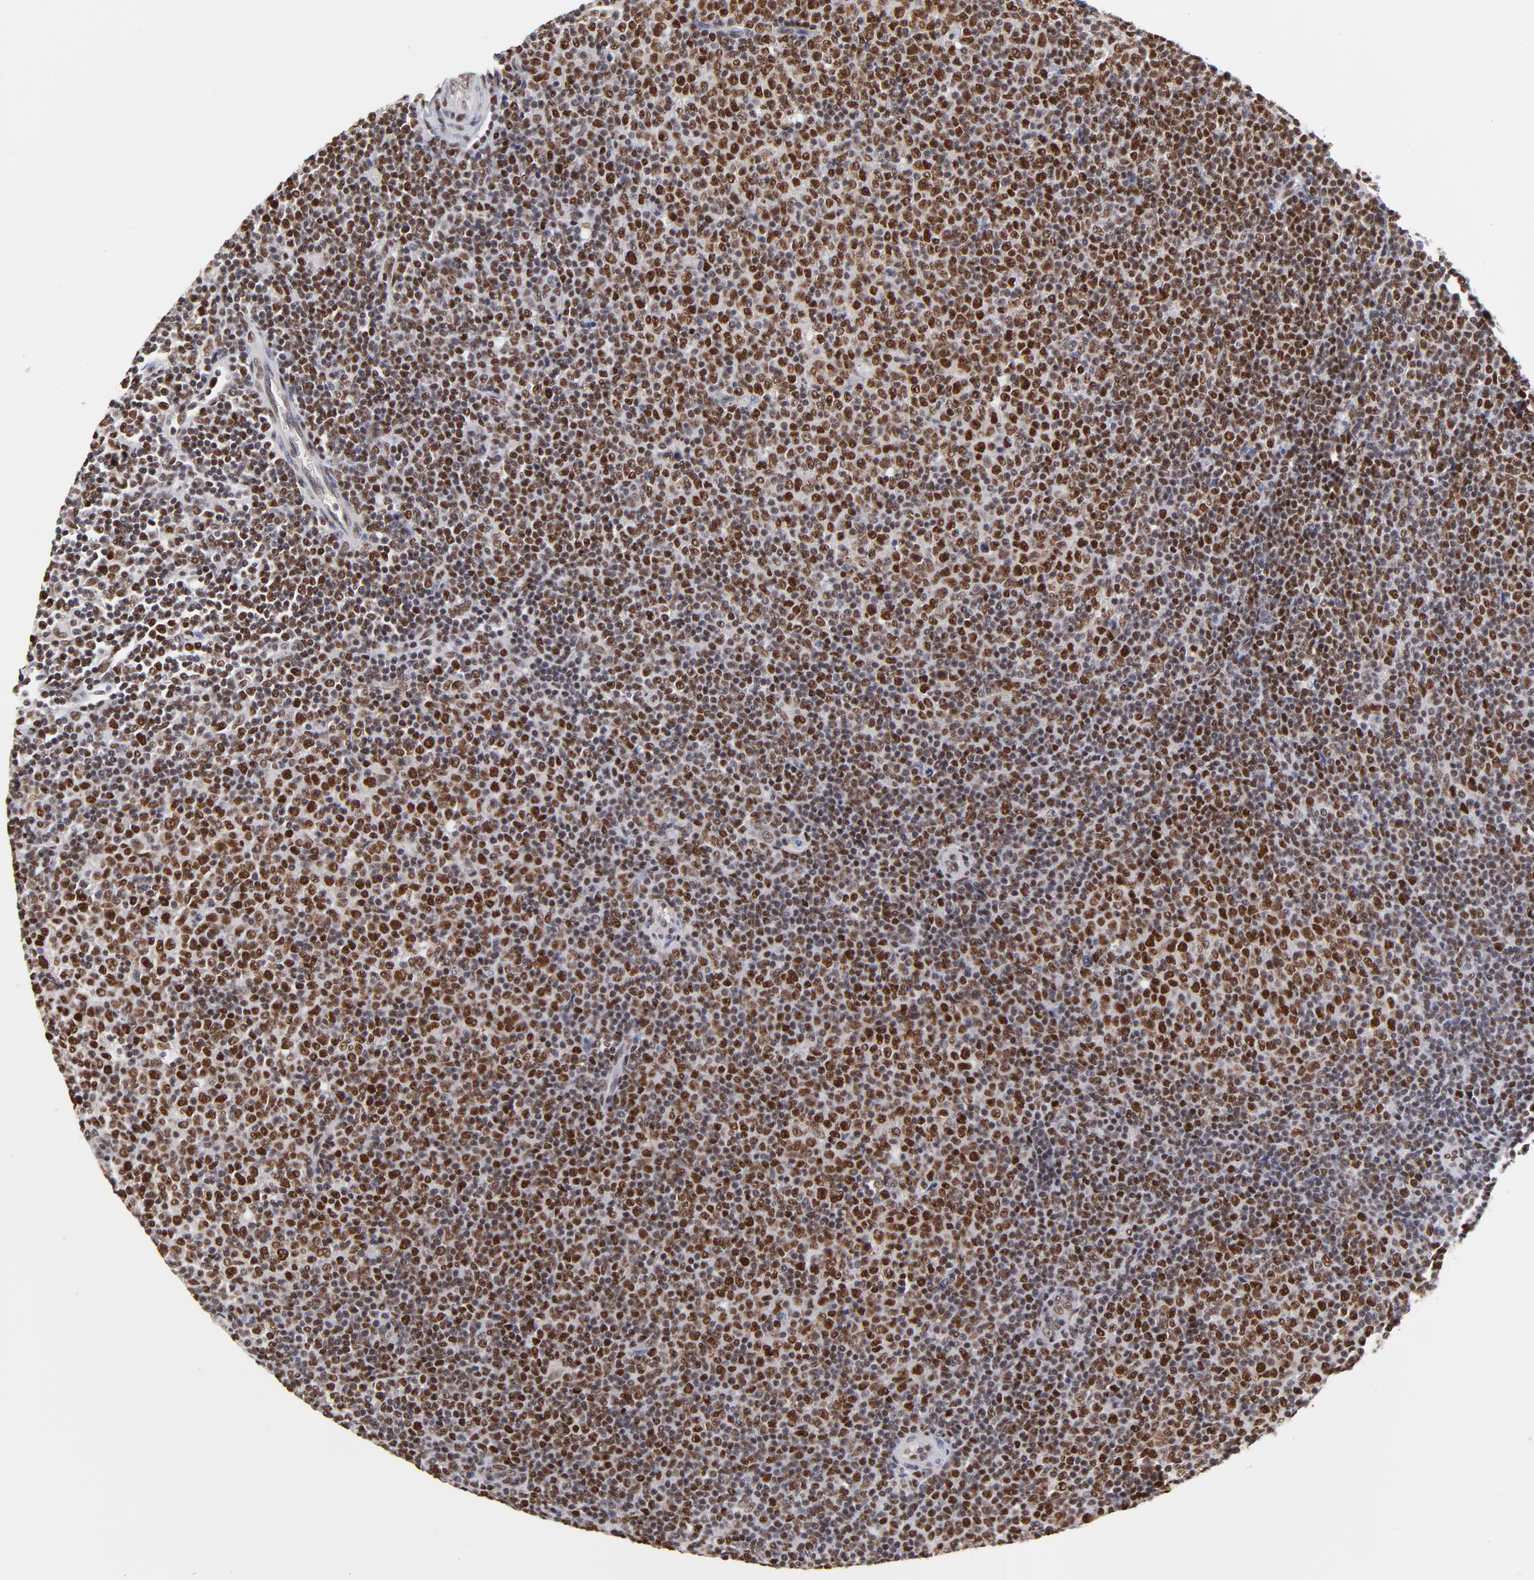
{"staining": {"intensity": "strong", "quantity": ">75%", "location": "nuclear"}, "tissue": "lymphoma", "cell_type": "Tumor cells", "image_type": "cancer", "snomed": [{"axis": "morphology", "description": "Malignant lymphoma, non-Hodgkin's type, Low grade"}, {"axis": "topography", "description": "Lymph node"}], "caption": "This is a micrograph of immunohistochemistry staining of malignant lymphoma, non-Hodgkin's type (low-grade), which shows strong expression in the nuclear of tumor cells.", "gene": "ZMYM3", "patient": {"sex": "male", "age": 70}}